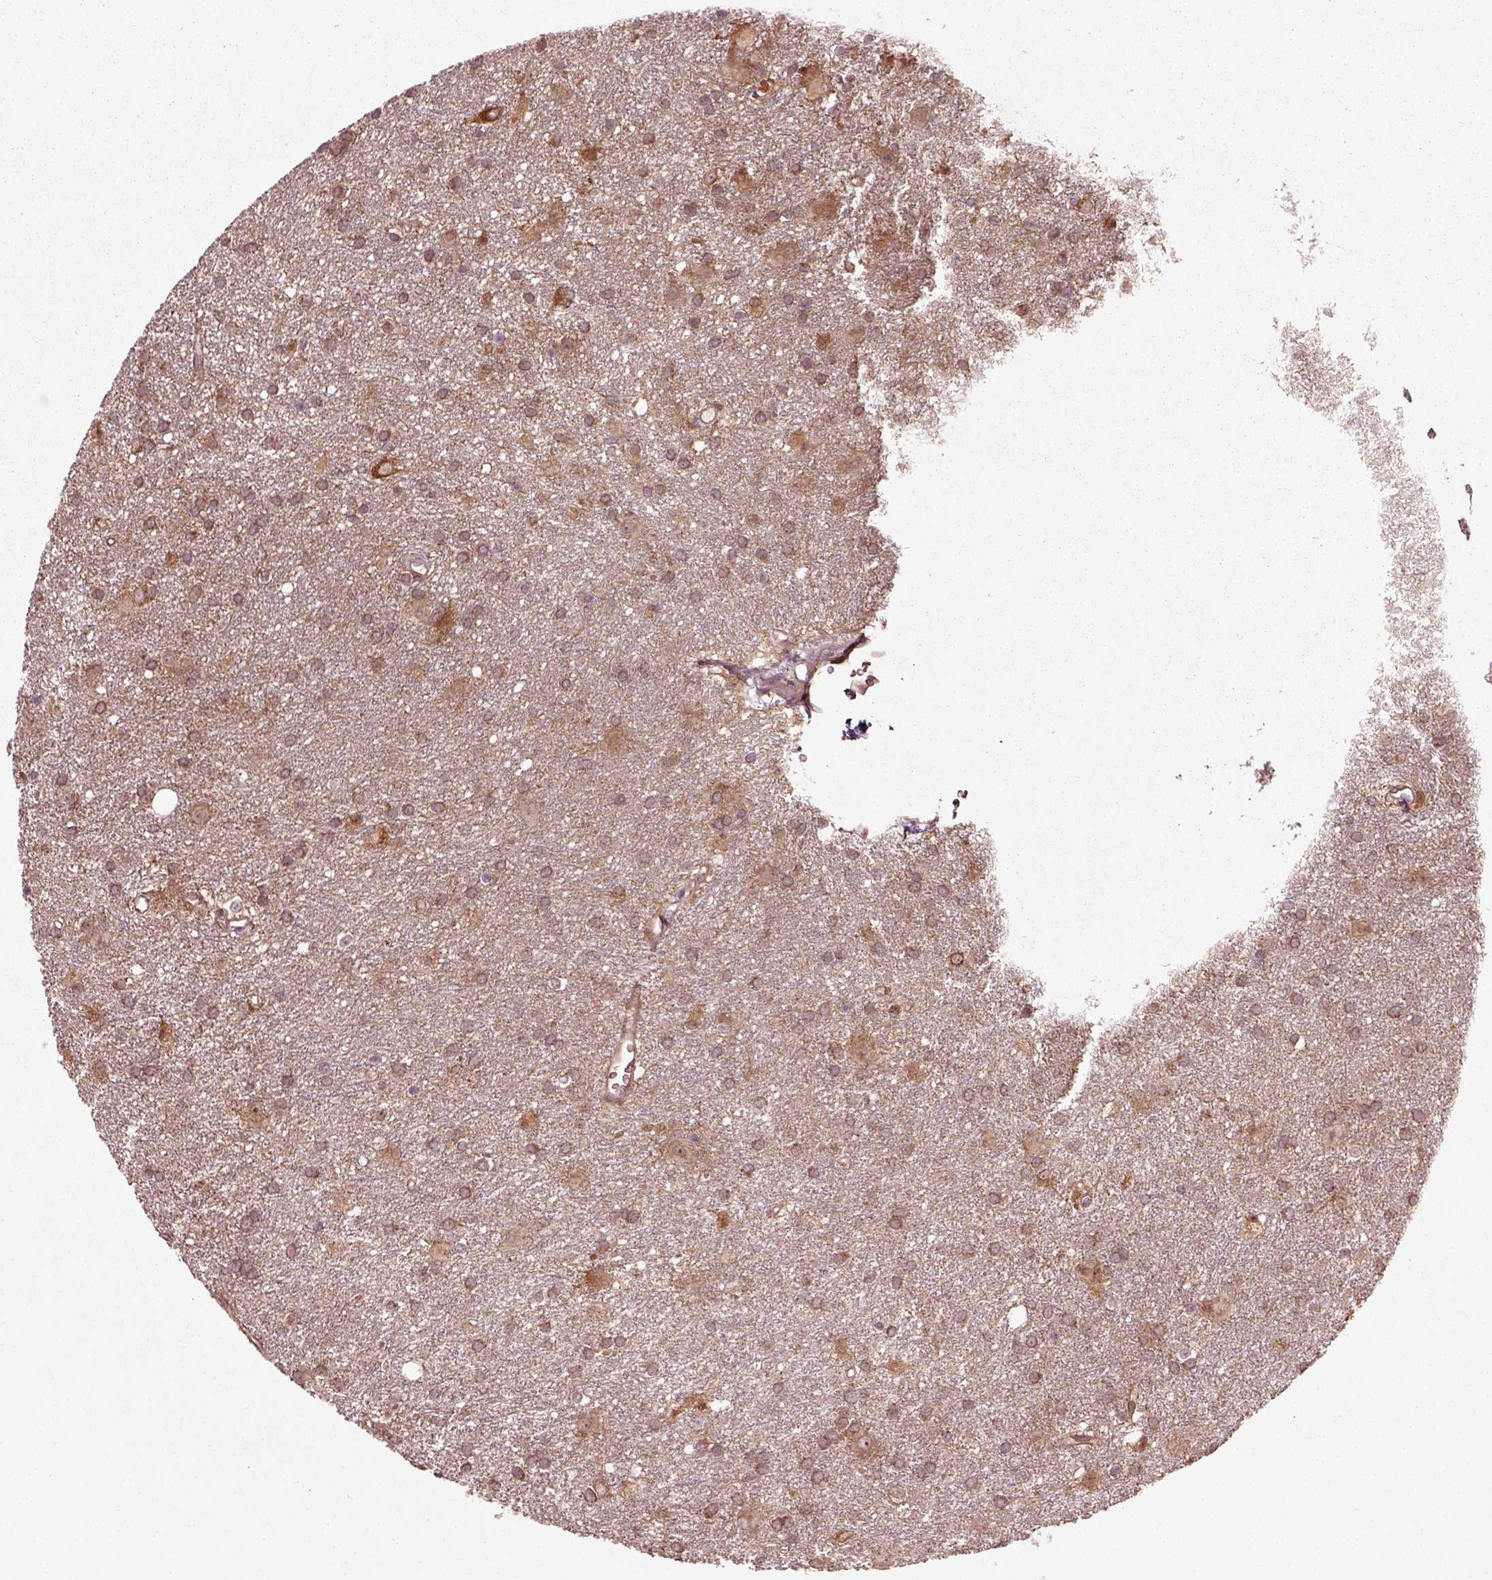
{"staining": {"intensity": "moderate", "quantity": ">75%", "location": "cytoplasmic/membranous"}, "tissue": "glioma", "cell_type": "Tumor cells", "image_type": "cancer", "snomed": [{"axis": "morphology", "description": "Glioma, malignant, Low grade"}, {"axis": "topography", "description": "Brain"}], "caption": "Glioma stained for a protein shows moderate cytoplasmic/membranous positivity in tumor cells.", "gene": "PLCD3", "patient": {"sex": "male", "age": 58}}